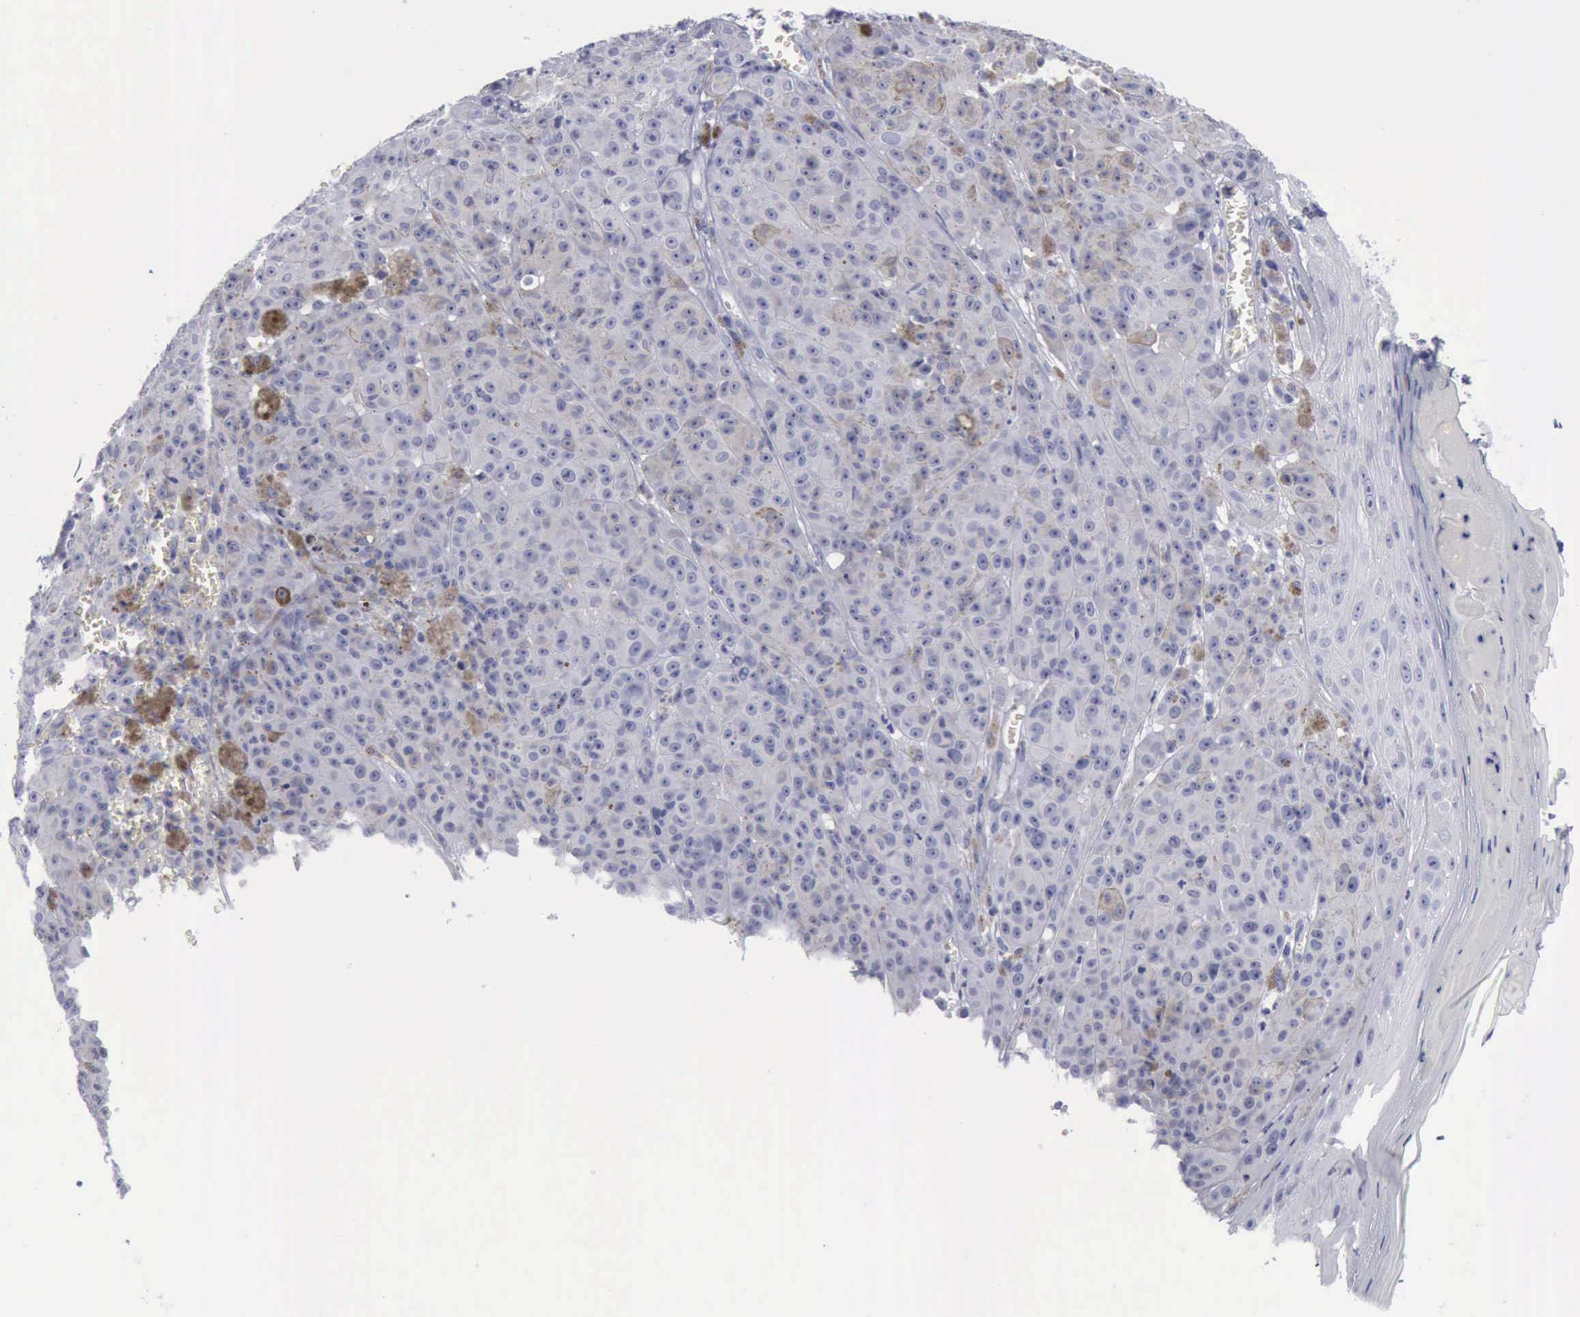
{"staining": {"intensity": "negative", "quantity": "none", "location": "none"}, "tissue": "melanoma", "cell_type": "Tumor cells", "image_type": "cancer", "snomed": [{"axis": "morphology", "description": "Malignant melanoma, NOS"}, {"axis": "topography", "description": "Skin"}], "caption": "Tumor cells are negative for brown protein staining in malignant melanoma.", "gene": "KRT13", "patient": {"sex": "male", "age": 40}}